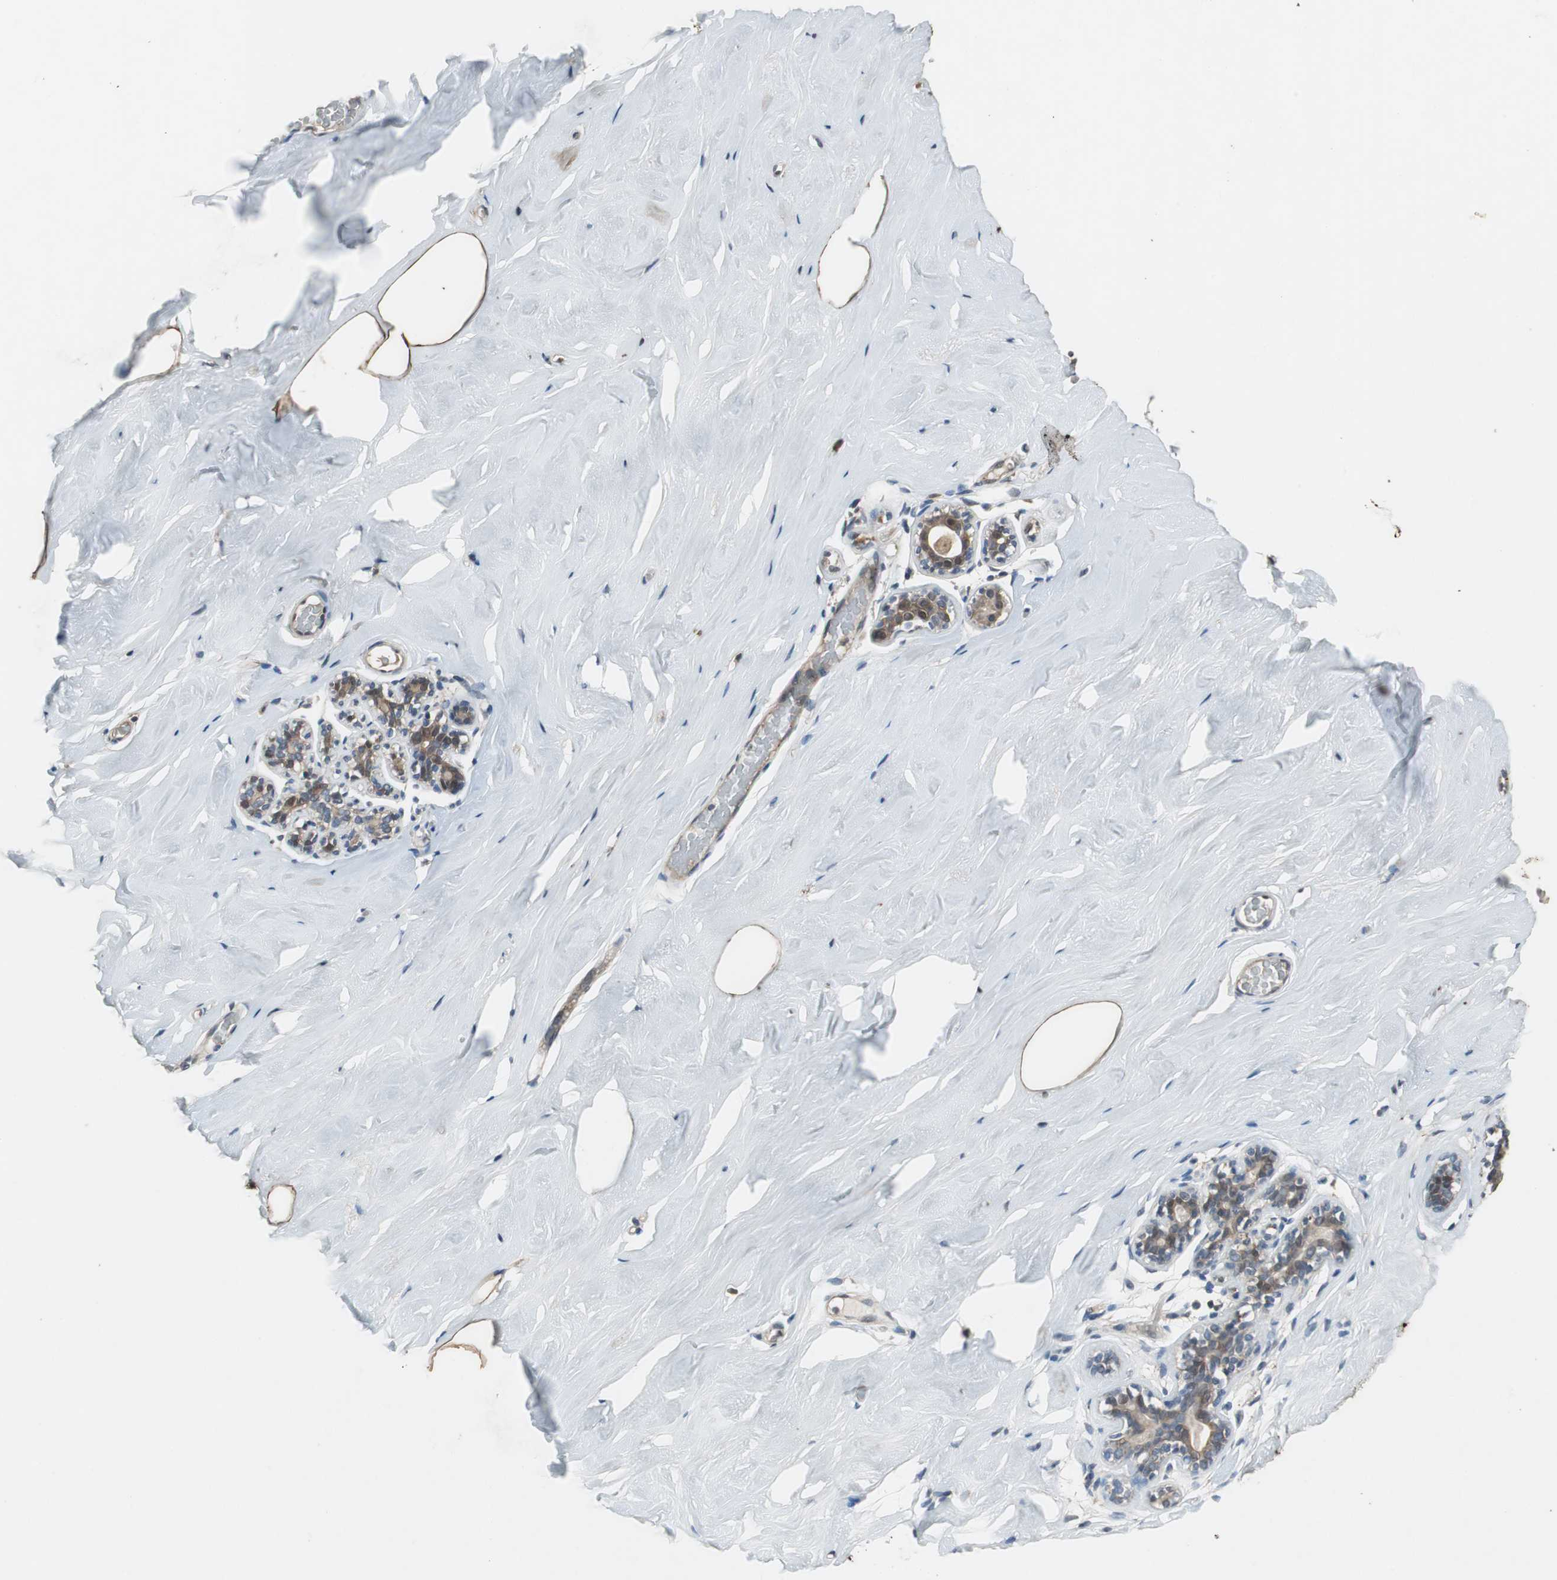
{"staining": {"intensity": "moderate", "quantity": ">75%", "location": "cytoplasmic/membranous"}, "tissue": "breast", "cell_type": "Adipocytes", "image_type": "normal", "snomed": [{"axis": "morphology", "description": "Normal tissue, NOS"}, {"axis": "topography", "description": "Breast"}], "caption": "The photomicrograph displays a brown stain indicating the presence of a protein in the cytoplasmic/membranous of adipocytes in breast.", "gene": "PI4KB", "patient": {"sex": "female", "age": 75}}